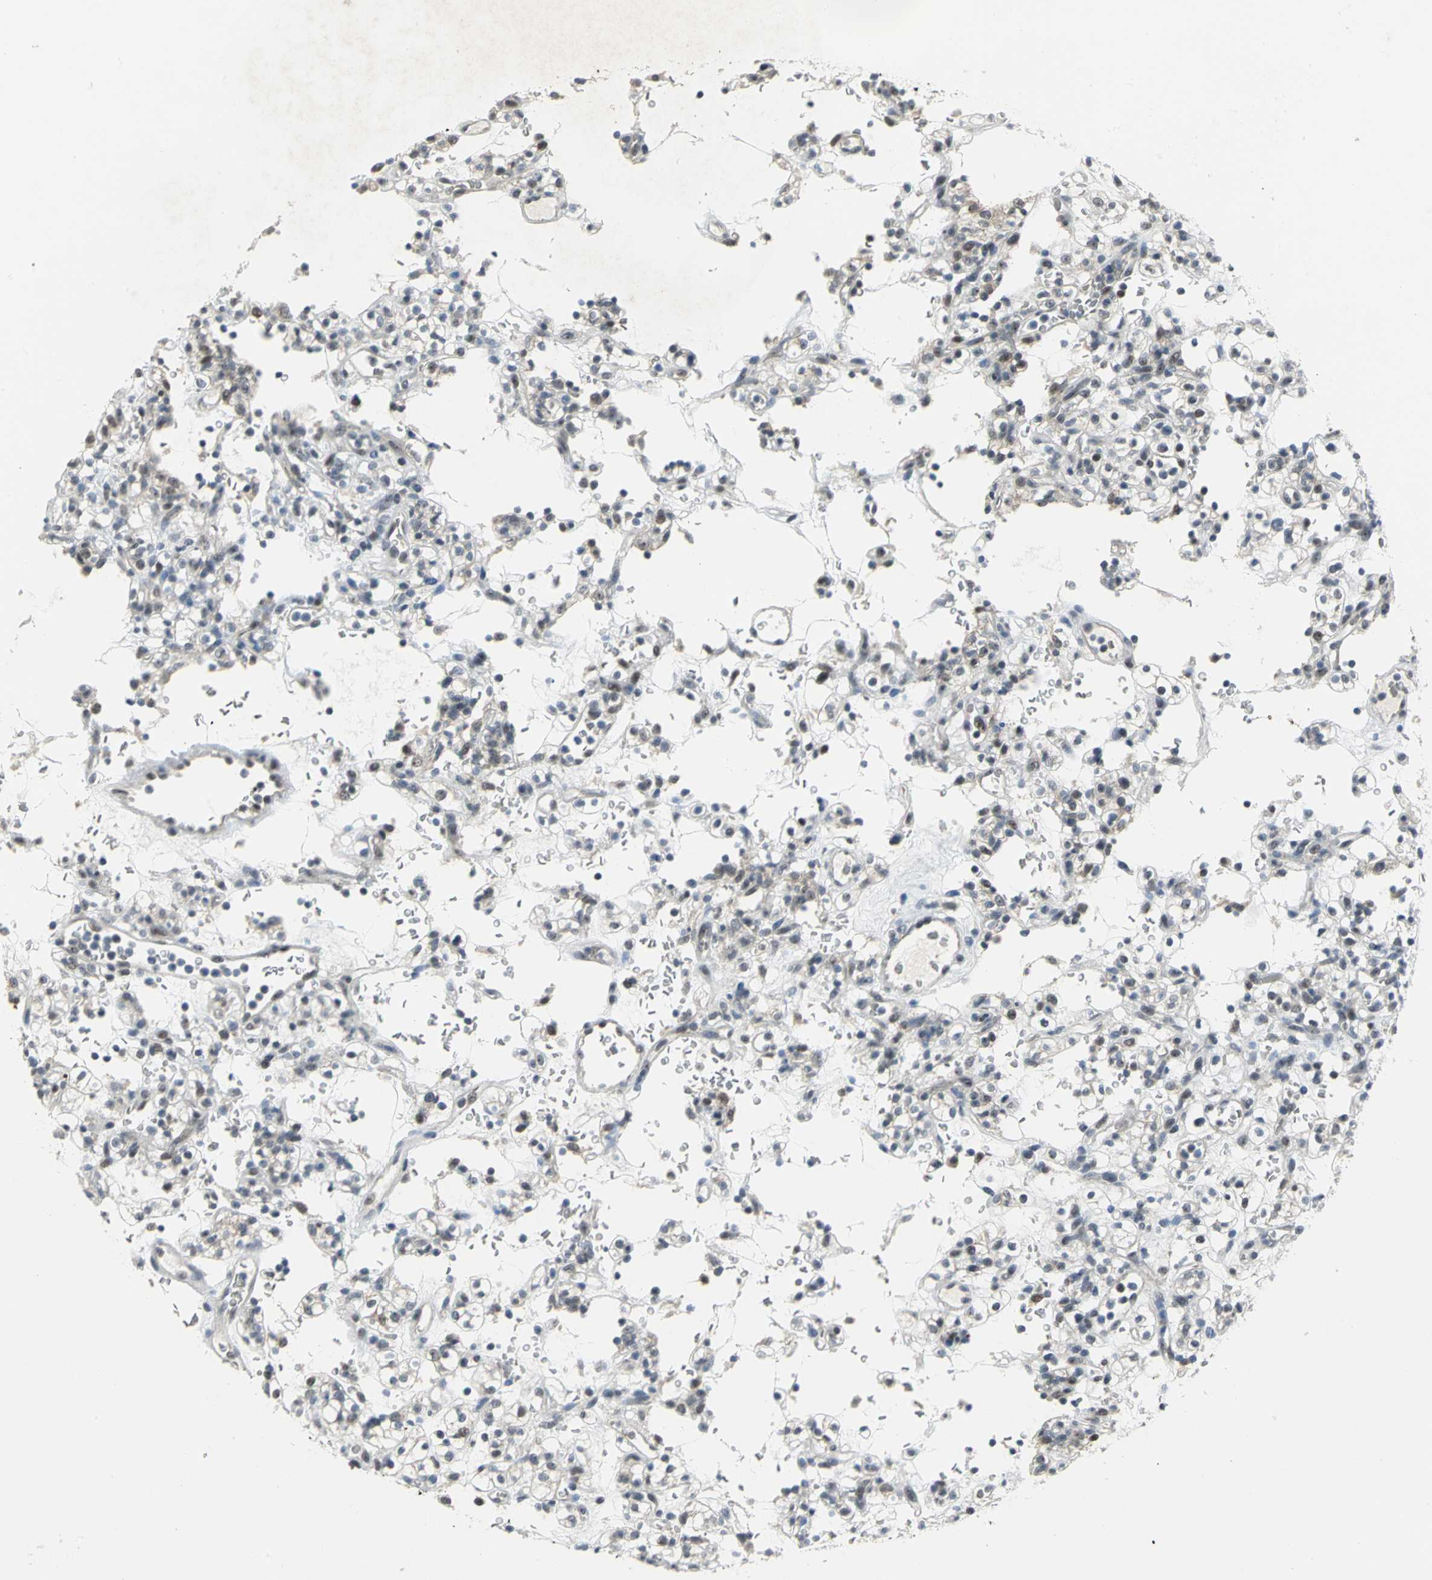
{"staining": {"intensity": "weak", "quantity": ">75%", "location": "nuclear"}, "tissue": "renal cancer", "cell_type": "Tumor cells", "image_type": "cancer", "snomed": [{"axis": "morphology", "description": "Normal tissue, NOS"}, {"axis": "morphology", "description": "Adenocarcinoma, NOS"}, {"axis": "topography", "description": "Kidney"}], "caption": "Renal cancer stained for a protein (brown) demonstrates weak nuclear positive staining in approximately >75% of tumor cells.", "gene": "GLI3", "patient": {"sex": "female", "age": 72}}